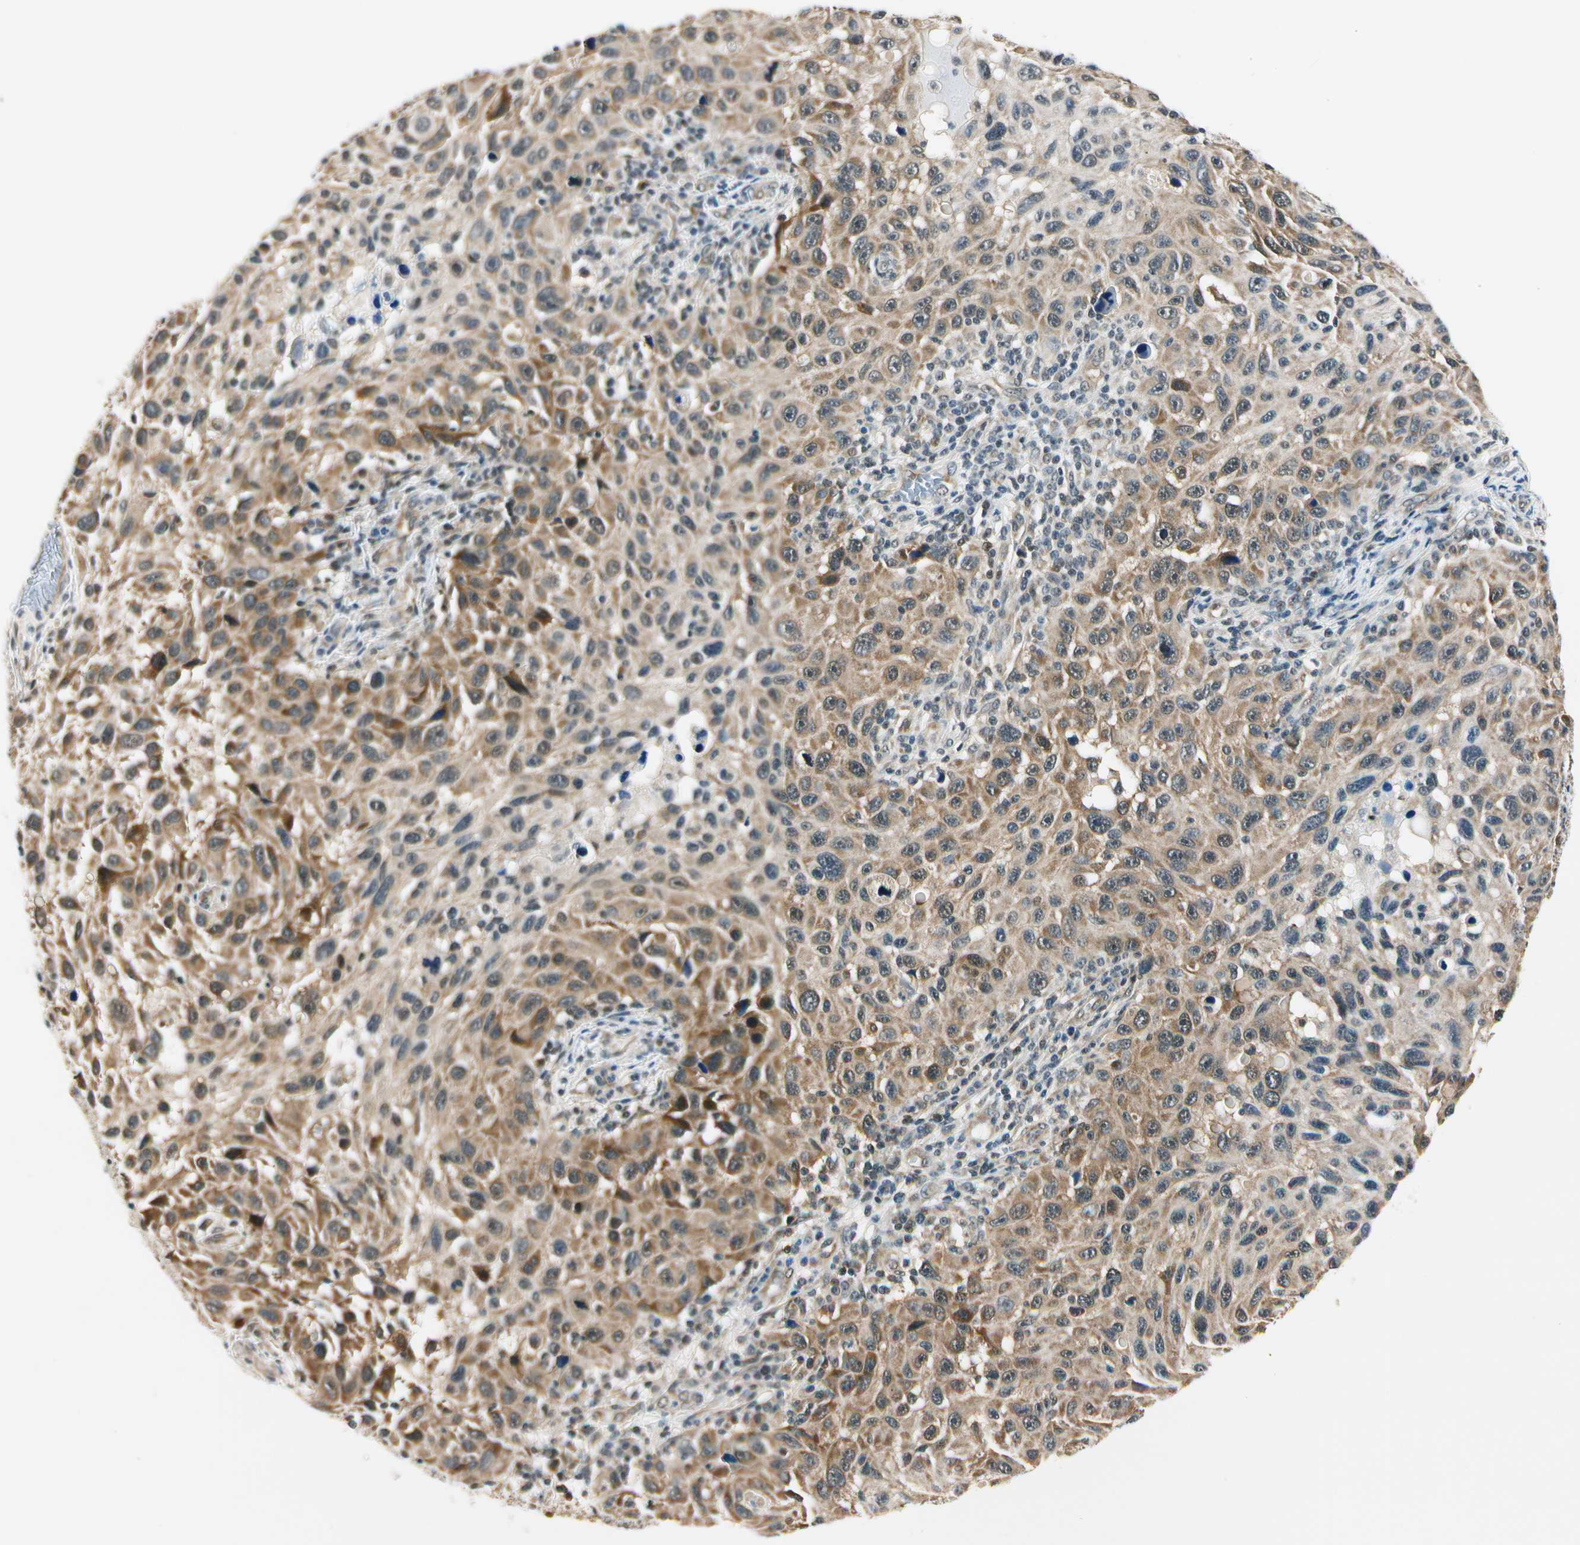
{"staining": {"intensity": "strong", "quantity": ">75%", "location": "cytoplasmic/membranous"}, "tissue": "melanoma", "cell_type": "Tumor cells", "image_type": "cancer", "snomed": [{"axis": "morphology", "description": "Malignant melanoma, NOS"}, {"axis": "topography", "description": "Skin"}], "caption": "Immunohistochemistry (IHC) histopathology image of neoplastic tissue: malignant melanoma stained using IHC exhibits high levels of strong protein expression localized specifically in the cytoplasmic/membranous of tumor cells, appearing as a cytoplasmic/membranous brown color.", "gene": "PDK2", "patient": {"sex": "male", "age": 53}}